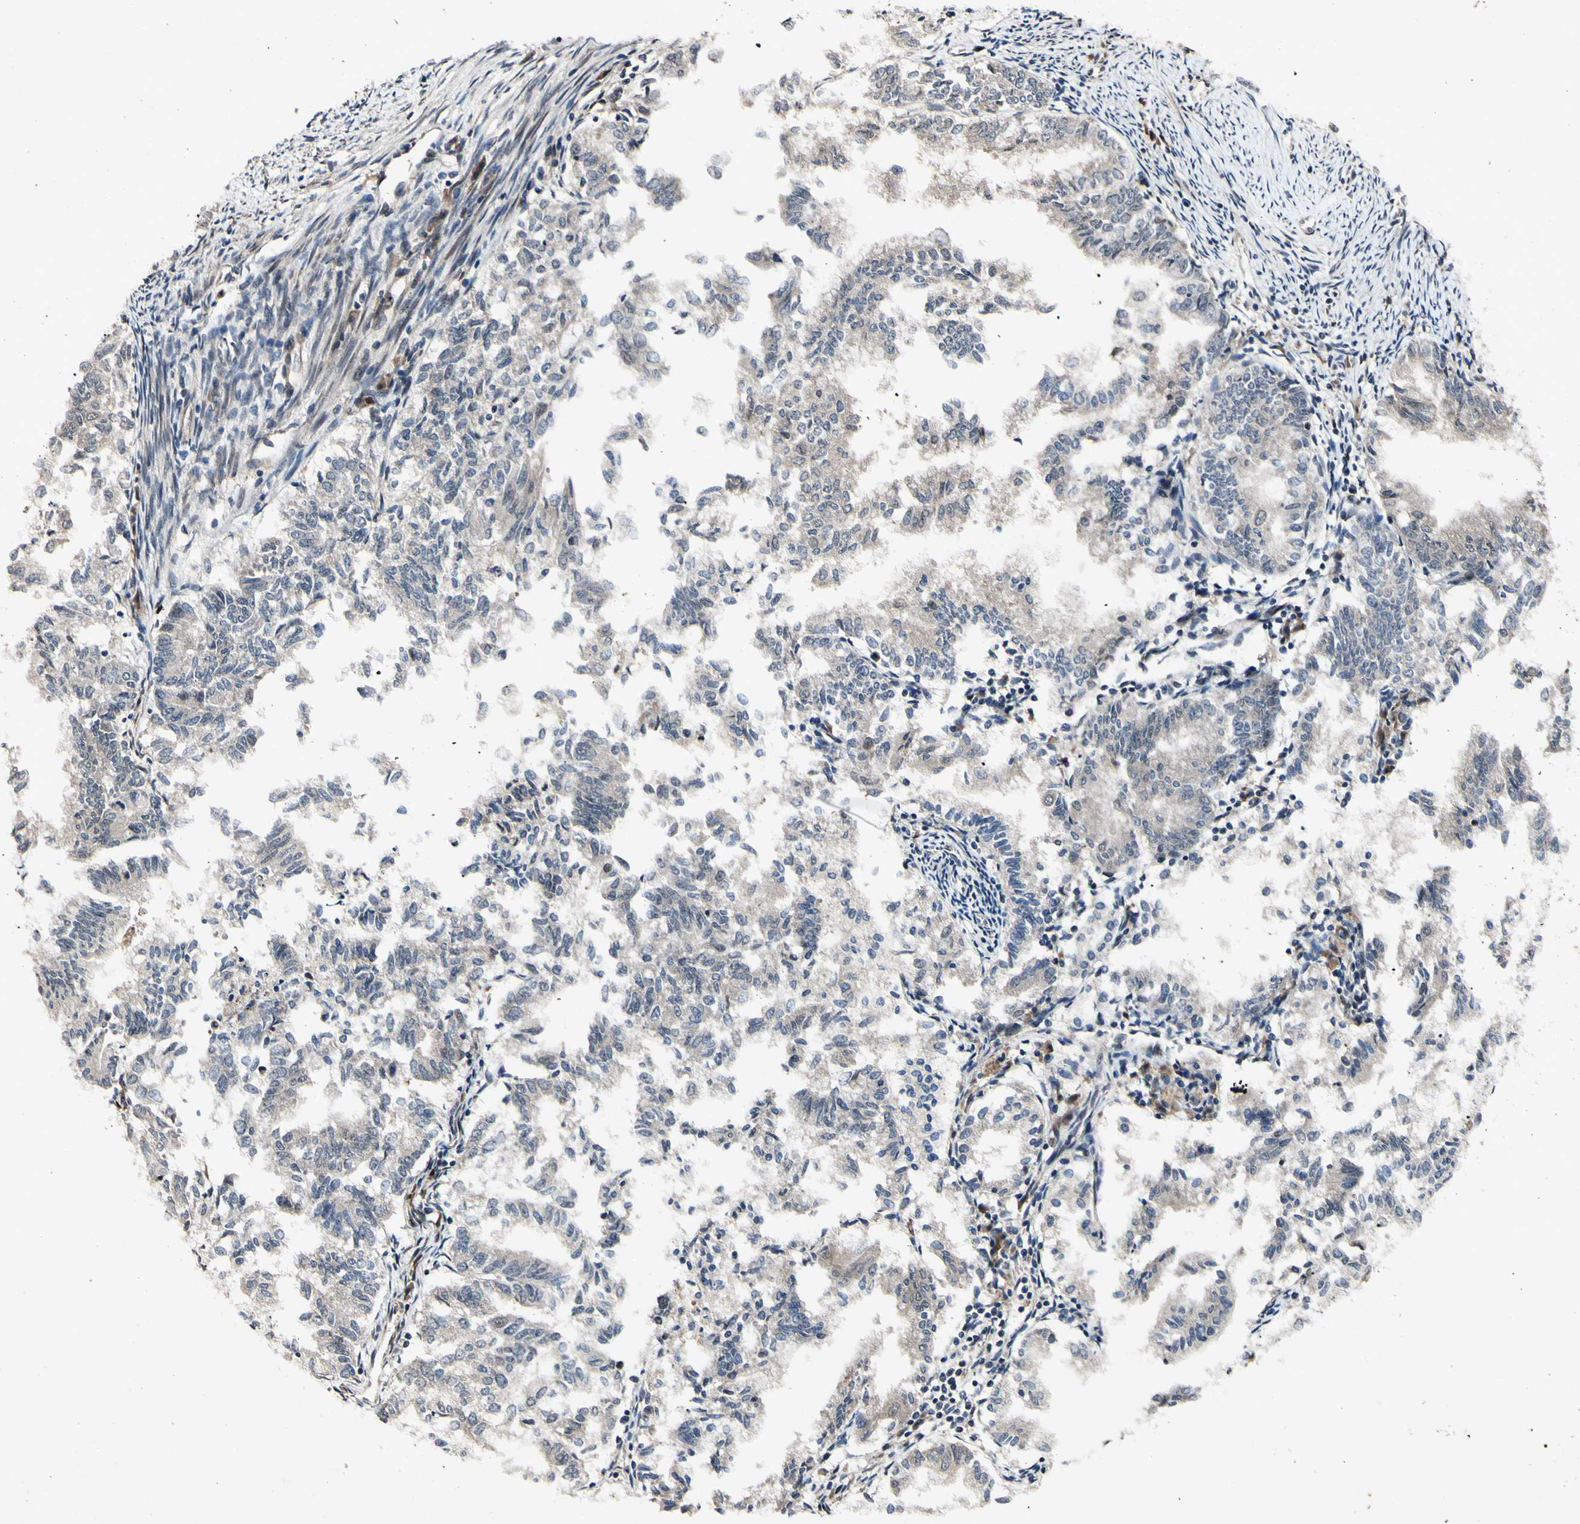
{"staining": {"intensity": "weak", "quantity": ">75%", "location": "cytoplasmic/membranous"}, "tissue": "endometrial cancer", "cell_type": "Tumor cells", "image_type": "cancer", "snomed": [{"axis": "morphology", "description": "Necrosis, NOS"}, {"axis": "morphology", "description": "Adenocarcinoma, NOS"}, {"axis": "topography", "description": "Endometrium"}], "caption": "This is an image of immunohistochemistry (IHC) staining of endometrial adenocarcinoma, which shows weak staining in the cytoplasmic/membranous of tumor cells.", "gene": "CSNK1E", "patient": {"sex": "female", "age": 79}}